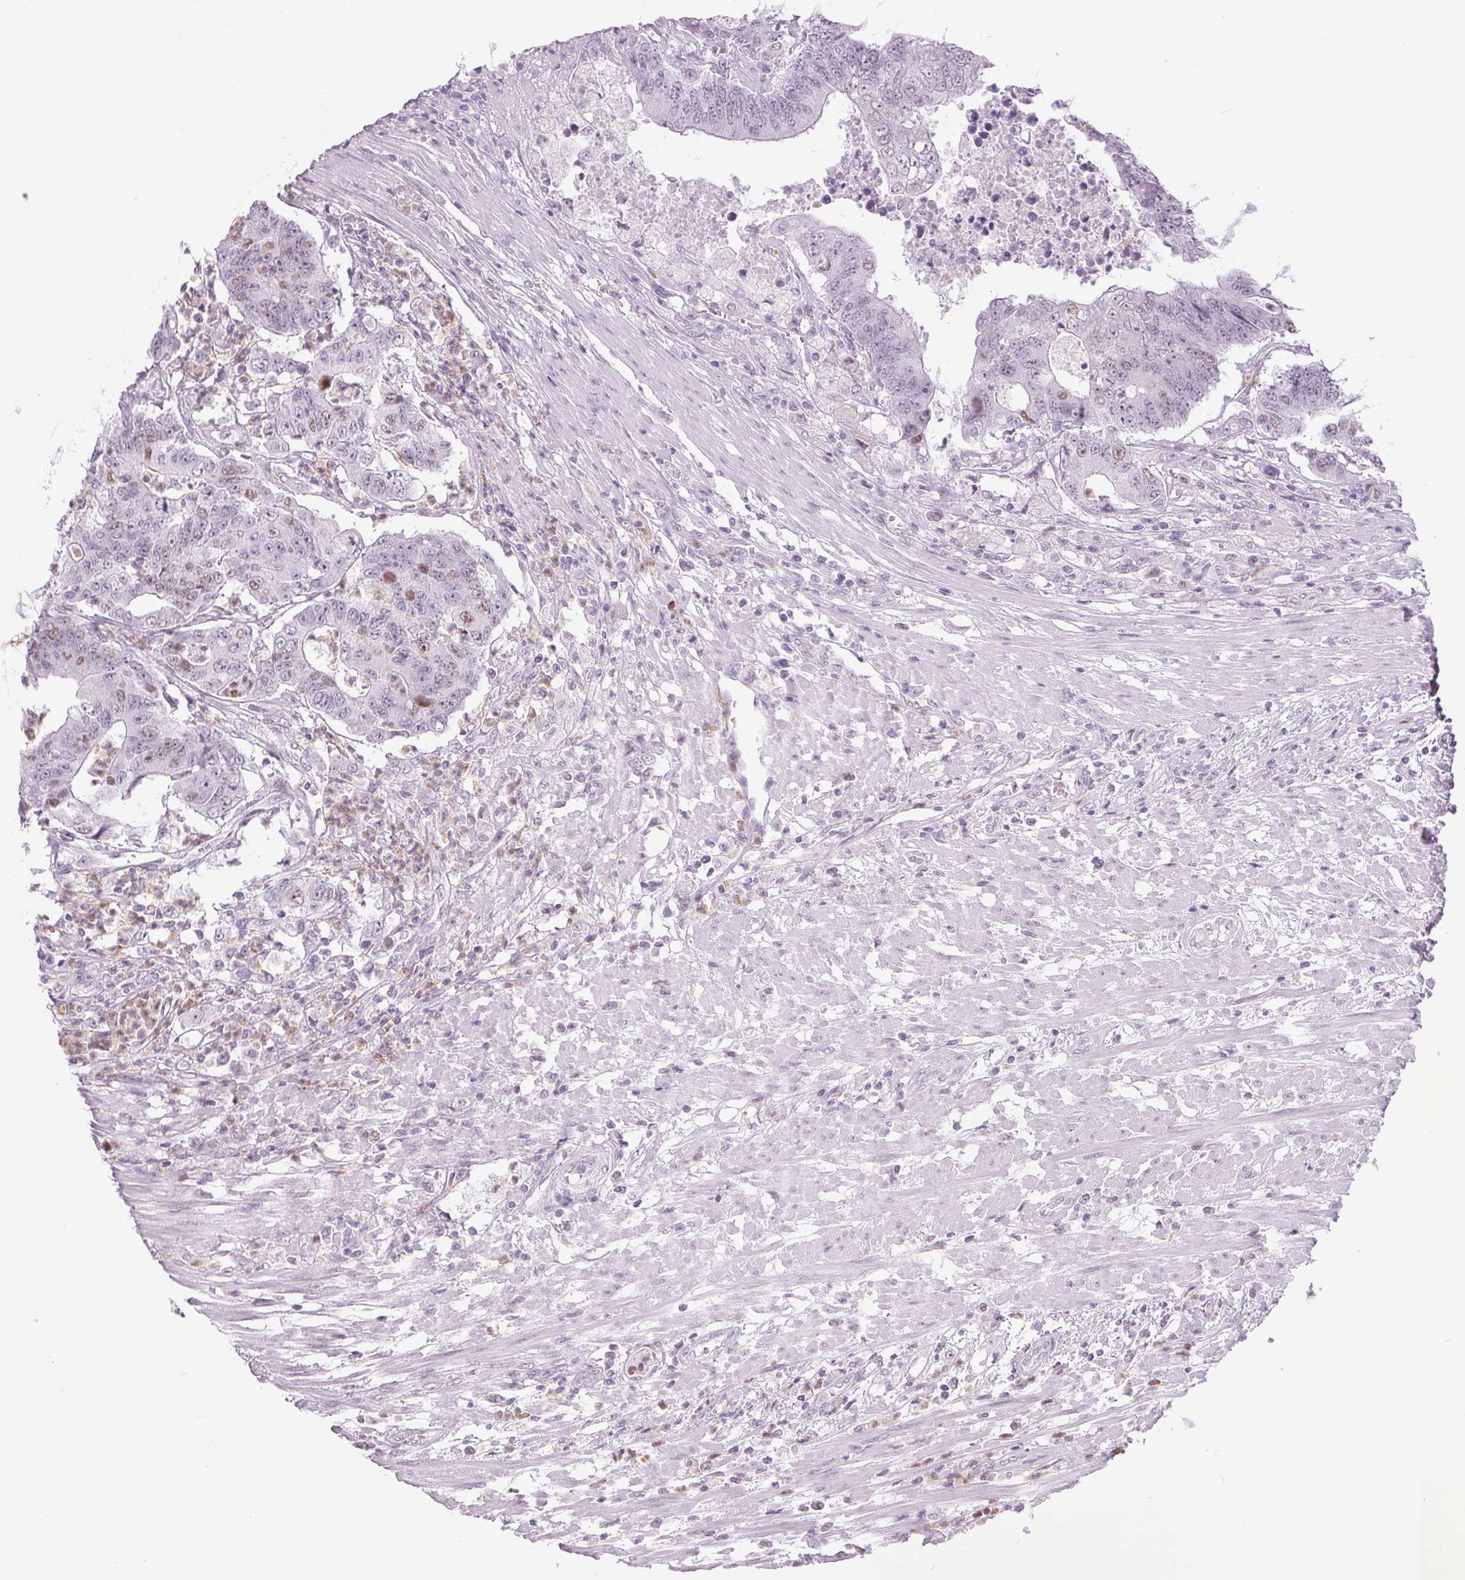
{"staining": {"intensity": "moderate", "quantity": "<25%", "location": "nuclear"}, "tissue": "colorectal cancer", "cell_type": "Tumor cells", "image_type": "cancer", "snomed": [{"axis": "morphology", "description": "Adenocarcinoma, NOS"}, {"axis": "topography", "description": "Colon"}], "caption": "IHC (DAB (3,3'-diaminobenzidine)) staining of colorectal cancer (adenocarcinoma) demonstrates moderate nuclear protein expression in about <25% of tumor cells.", "gene": "SMIM6", "patient": {"sex": "female", "age": 48}}